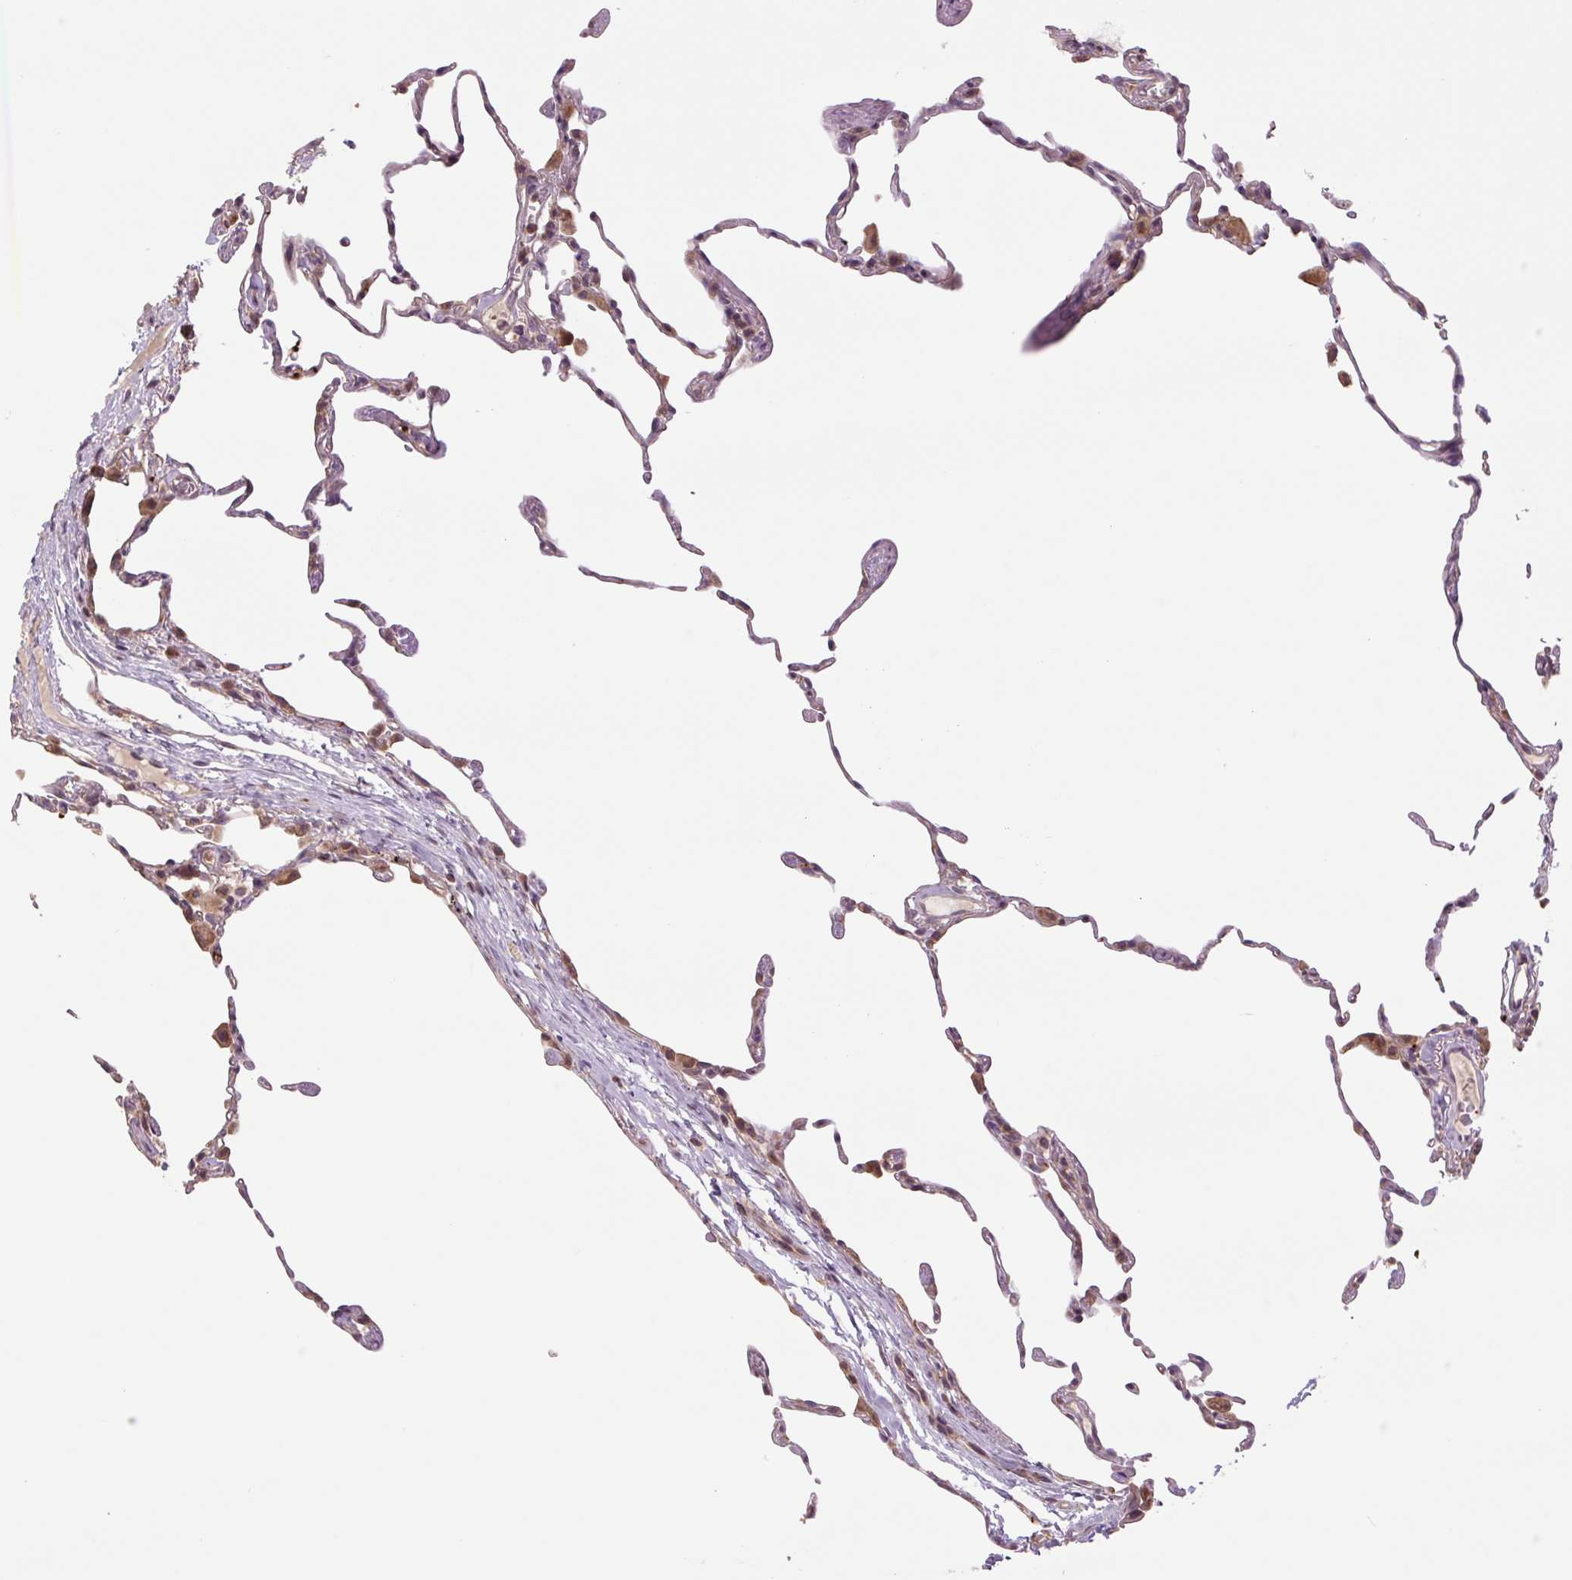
{"staining": {"intensity": "weak", "quantity": "25%-75%", "location": "nuclear"}, "tissue": "lung", "cell_type": "Alveolar cells", "image_type": "normal", "snomed": [{"axis": "morphology", "description": "Normal tissue, NOS"}, {"axis": "topography", "description": "Lung"}], "caption": "Benign lung was stained to show a protein in brown. There is low levels of weak nuclear positivity in about 25%-75% of alveolar cells.", "gene": "TMEM160", "patient": {"sex": "female", "age": 57}}